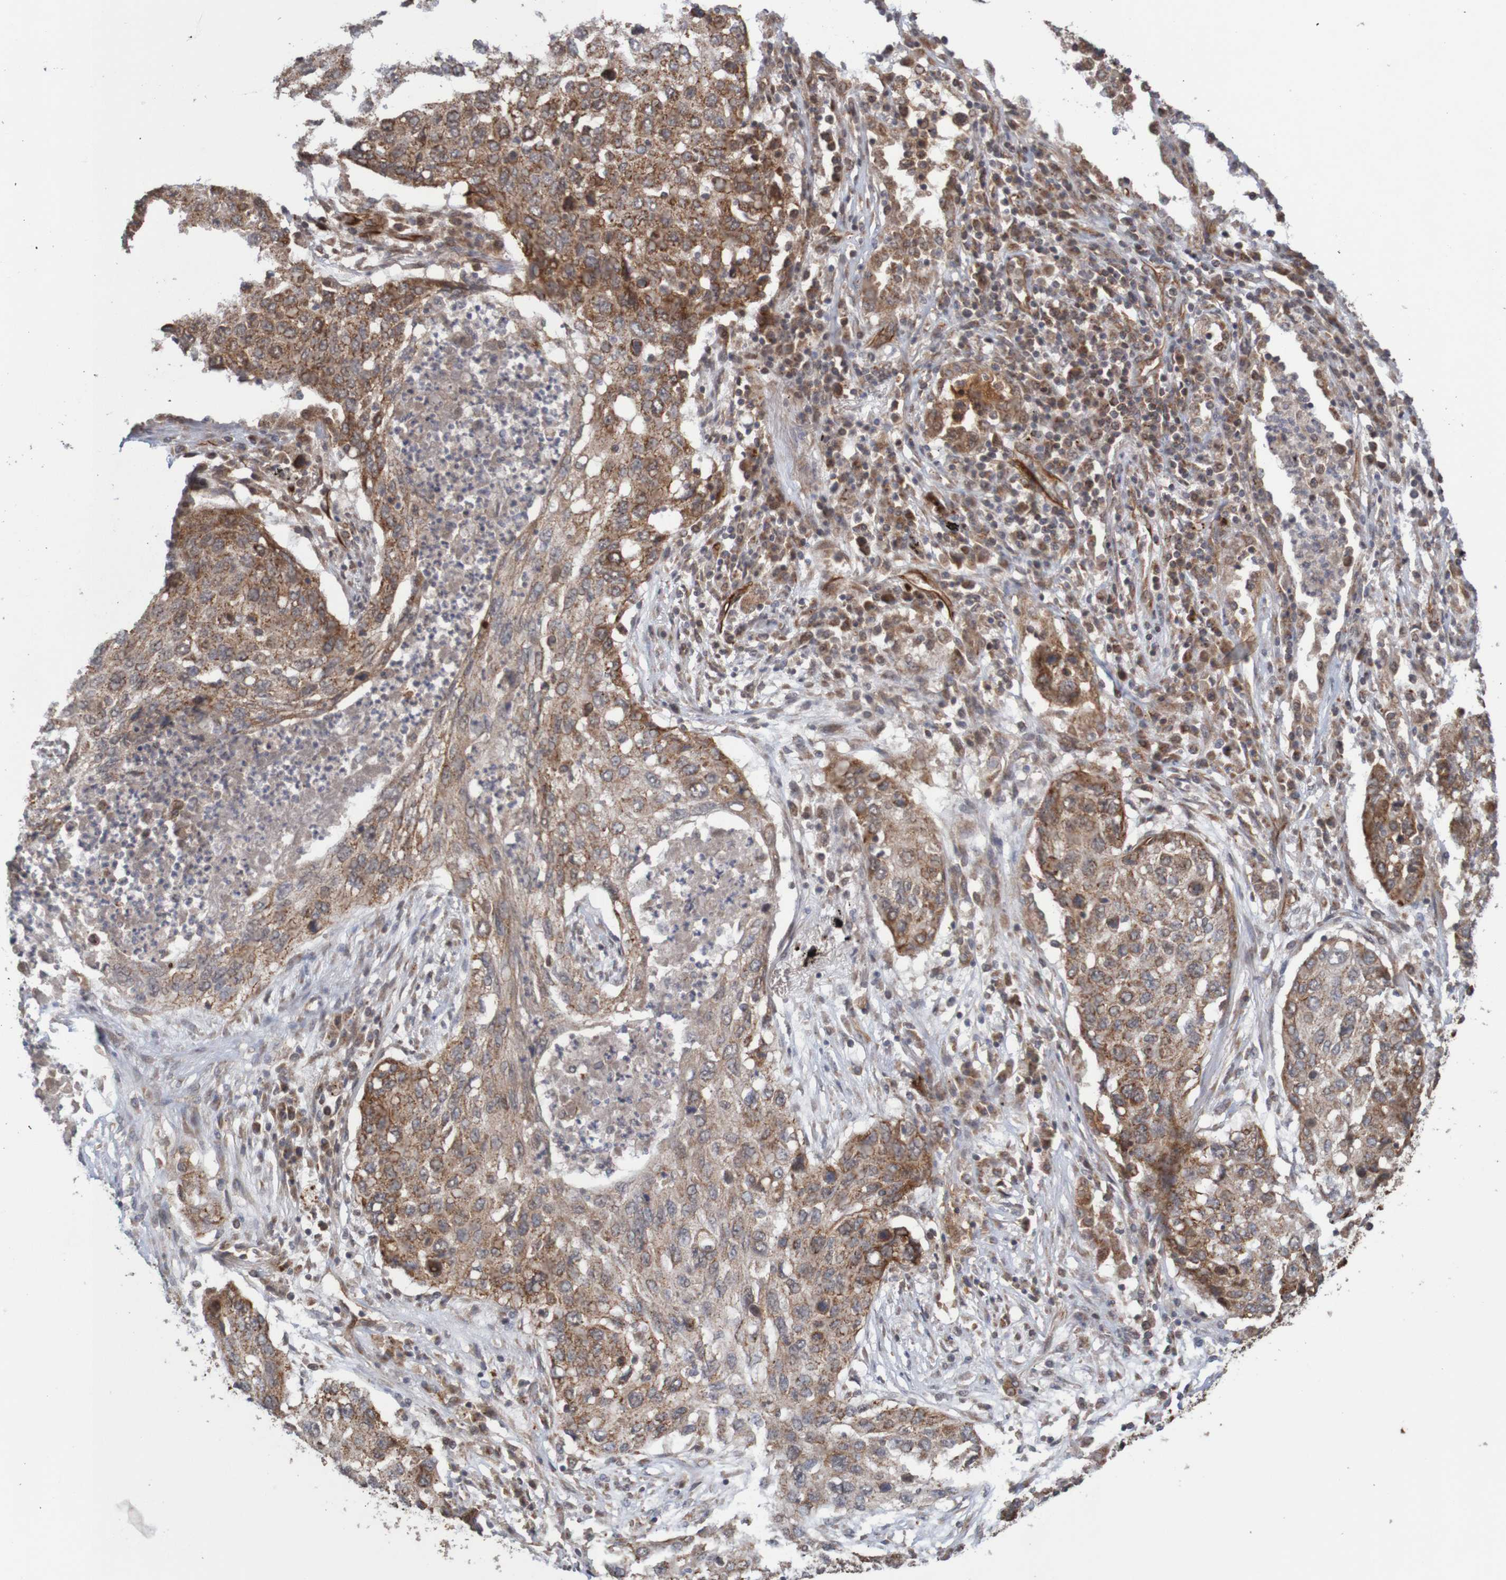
{"staining": {"intensity": "moderate", "quantity": ">75%", "location": "cytoplasmic/membranous"}, "tissue": "lung cancer", "cell_type": "Tumor cells", "image_type": "cancer", "snomed": [{"axis": "morphology", "description": "Squamous cell carcinoma, NOS"}, {"axis": "topography", "description": "Lung"}], "caption": "The histopathology image shows a brown stain indicating the presence of a protein in the cytoplasmic/membranous of tumor cells in squamous cell carcinoma (lung). The staining is performed using DAB brown chromogen to label protein expression. The nuclei are counter-stained blue using hematoxylin.", "gene": "MRPL52", "patient": {"sex": "female", "age": 63}}